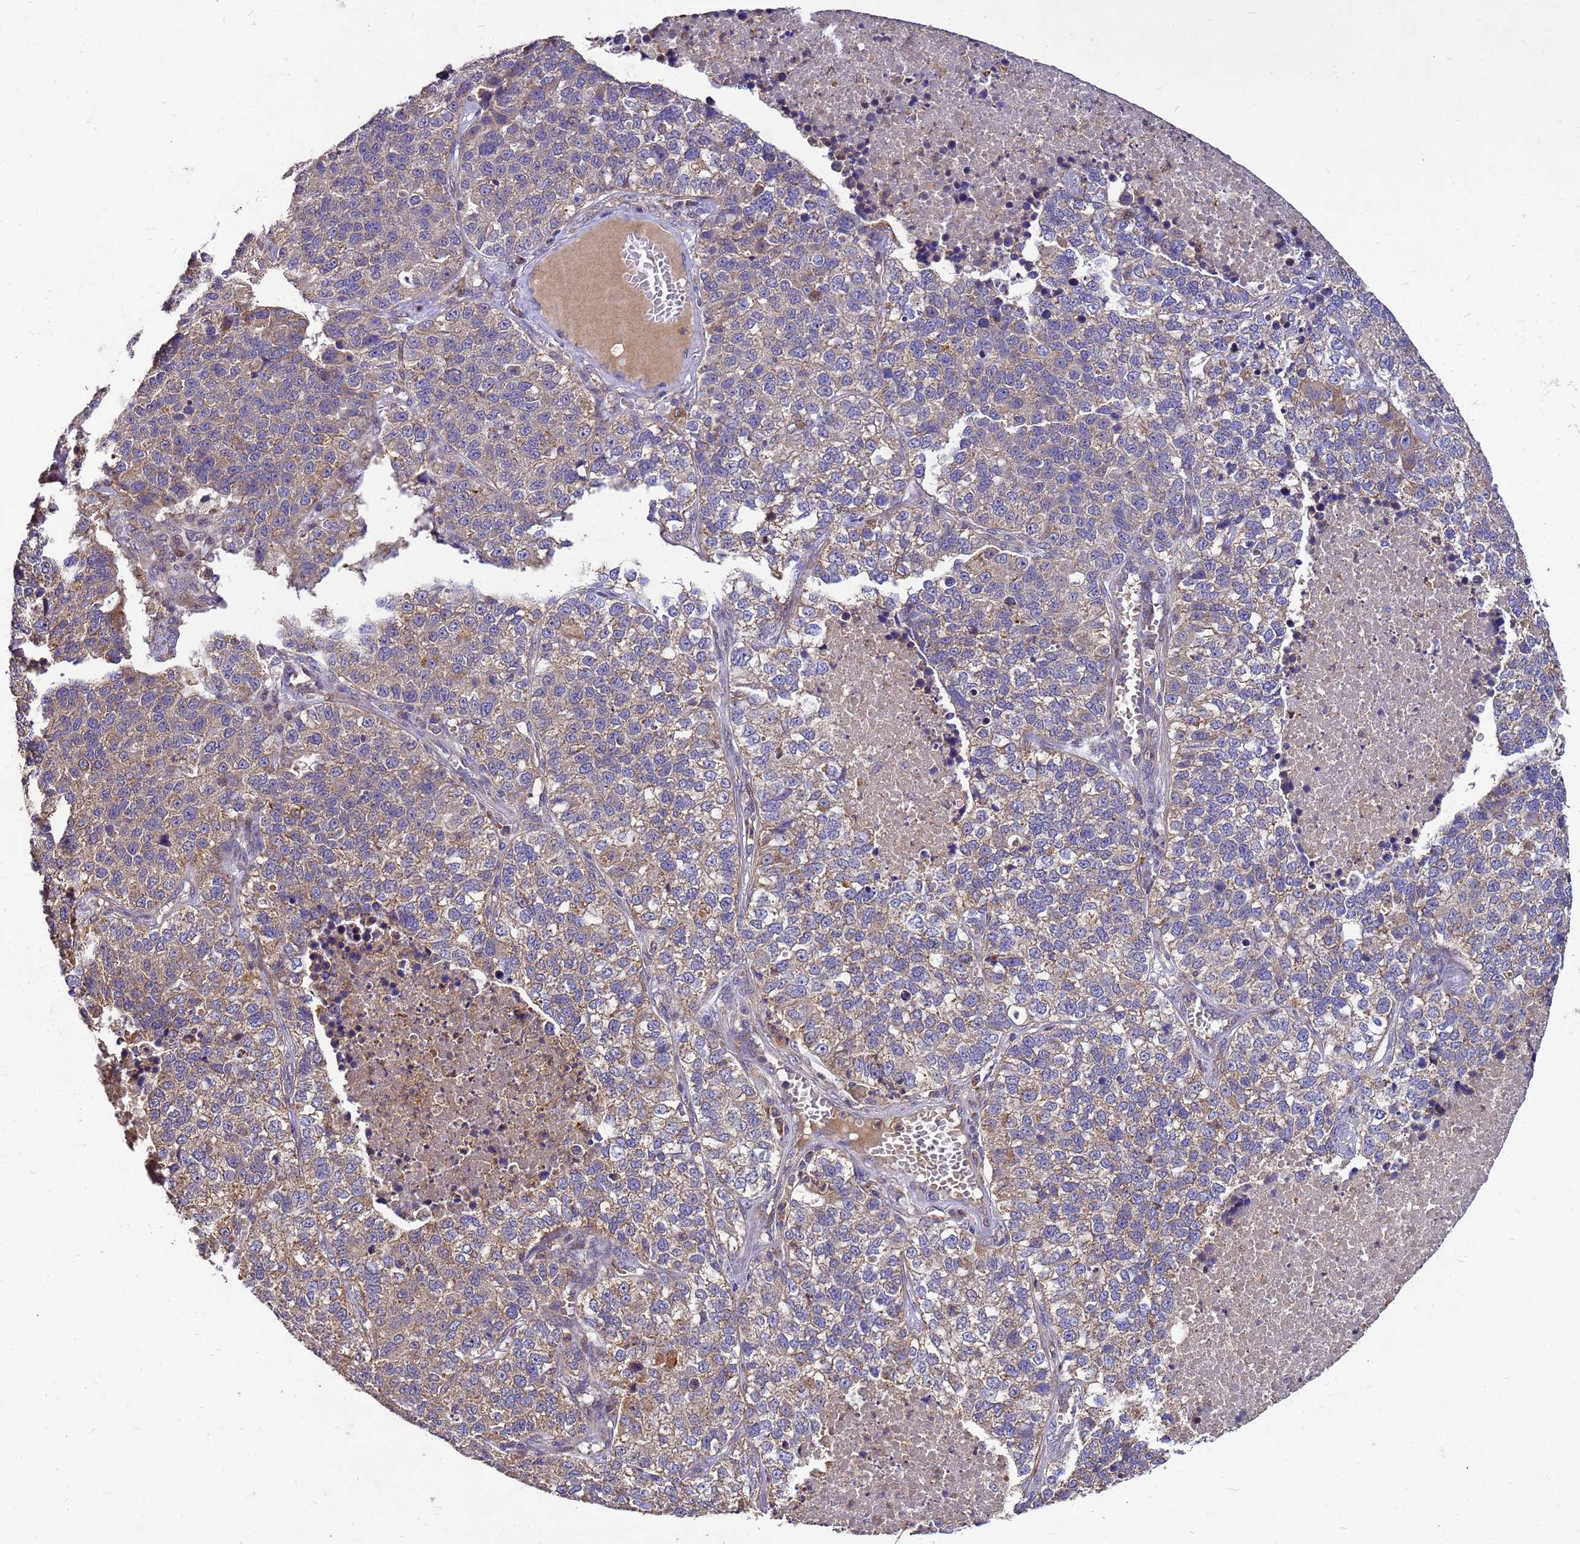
{"staining": {"intensity": "weak", "quantity": ">75%", "location": "cytoplasmic/membranous"}, "tissue": "lung cancer", "cell_type": "Tumor cells", "image_type": "cancer", "snomed": [{"axis": "morphology", "description": "Adenocarcinoma, NOS"}, {"axis": "topography", "description": "Lung"}], "caption": "Protein staining reveals weak cytoplasmic/membranous staining in about >75% of tumor cells in lung cancer.", "gene": "RSPRY1", "patient": {"sex": "male", "age": 49}}